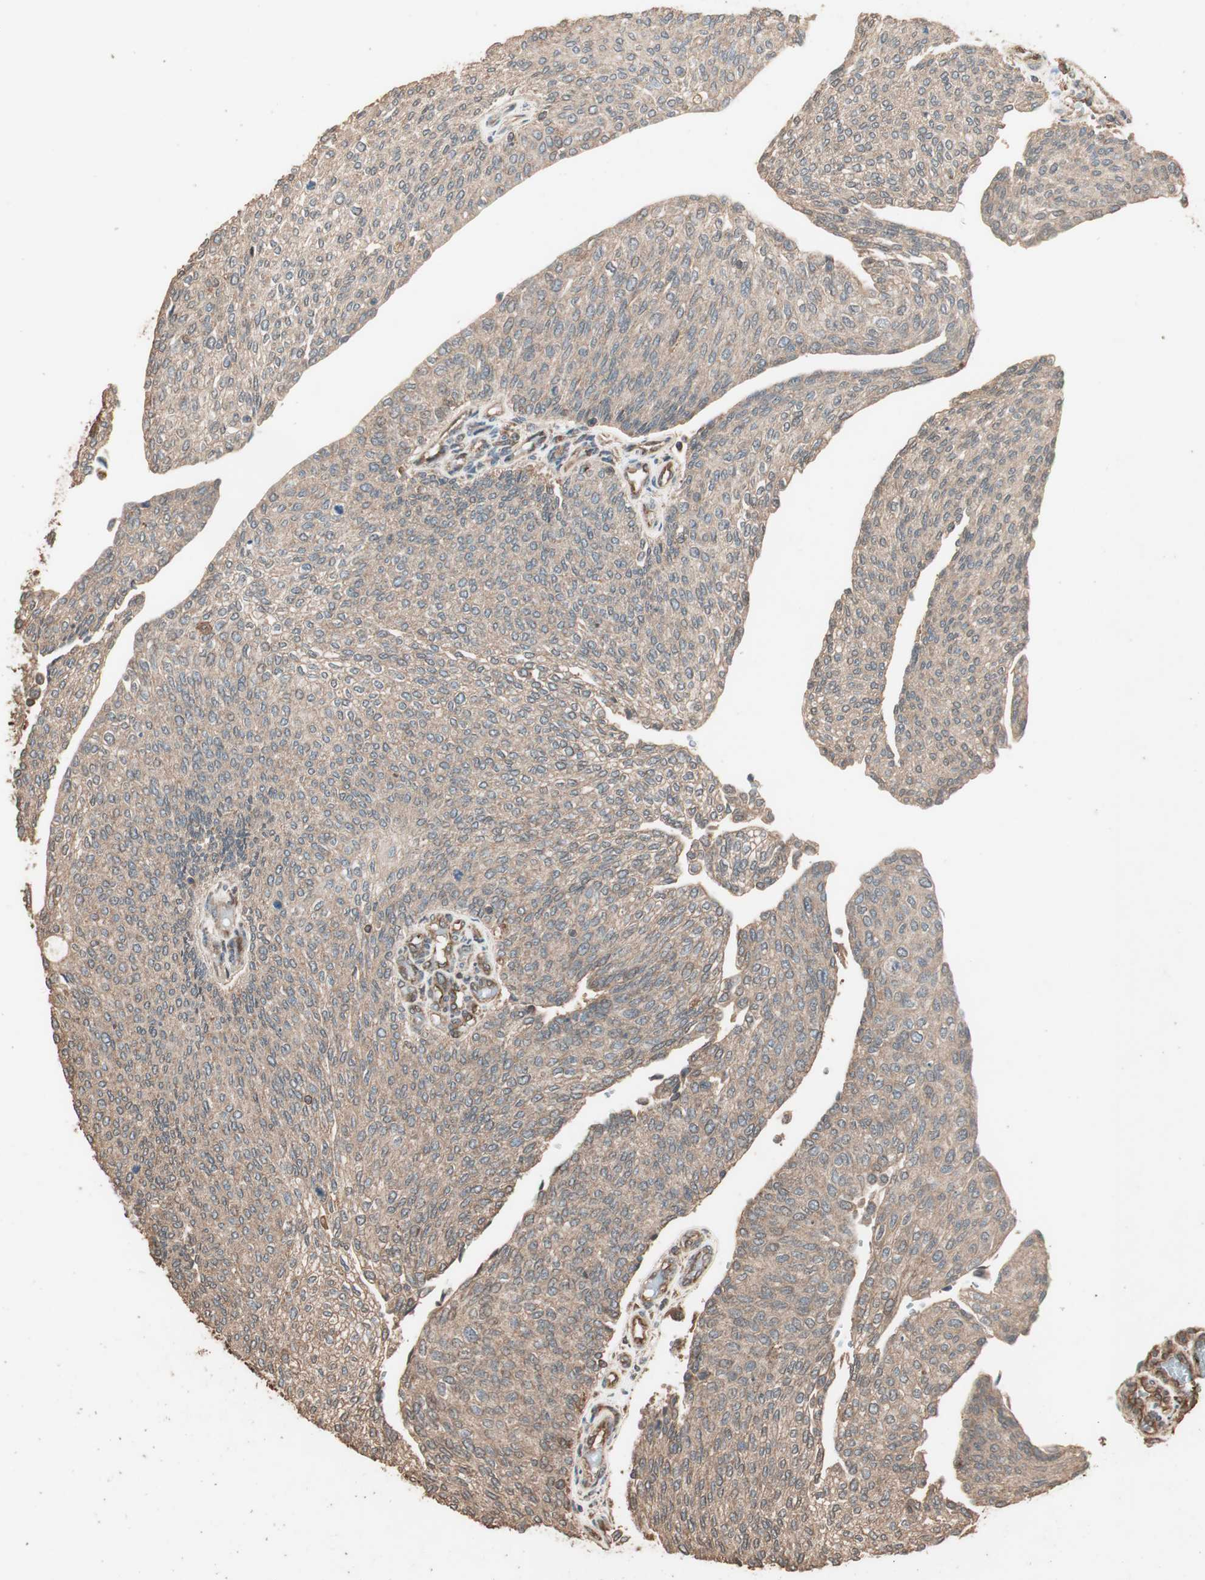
{"staining": {"intensity": "moderate", "quantity": ">75%", "location": "cytoplasmic/membranous"}, "tissue": "urothelial cancer", "cell_type": "Tumor cells", "image_type": "cancer", "snomed": [{"axis": "morphology", "description": "Urothelial carcinoma, Low grade"}, {"axis": "topography", "description": "Urinary bladder"}], "caption": "DAB immunohistochemical staining of low-grade urothelial carcinoma demonstrates moderate cytoplasmic/membranous protein staining in approximately >75% of tumor cells.", "gene": "CCN4", "patient": {"sex": "female", "age": 79}}